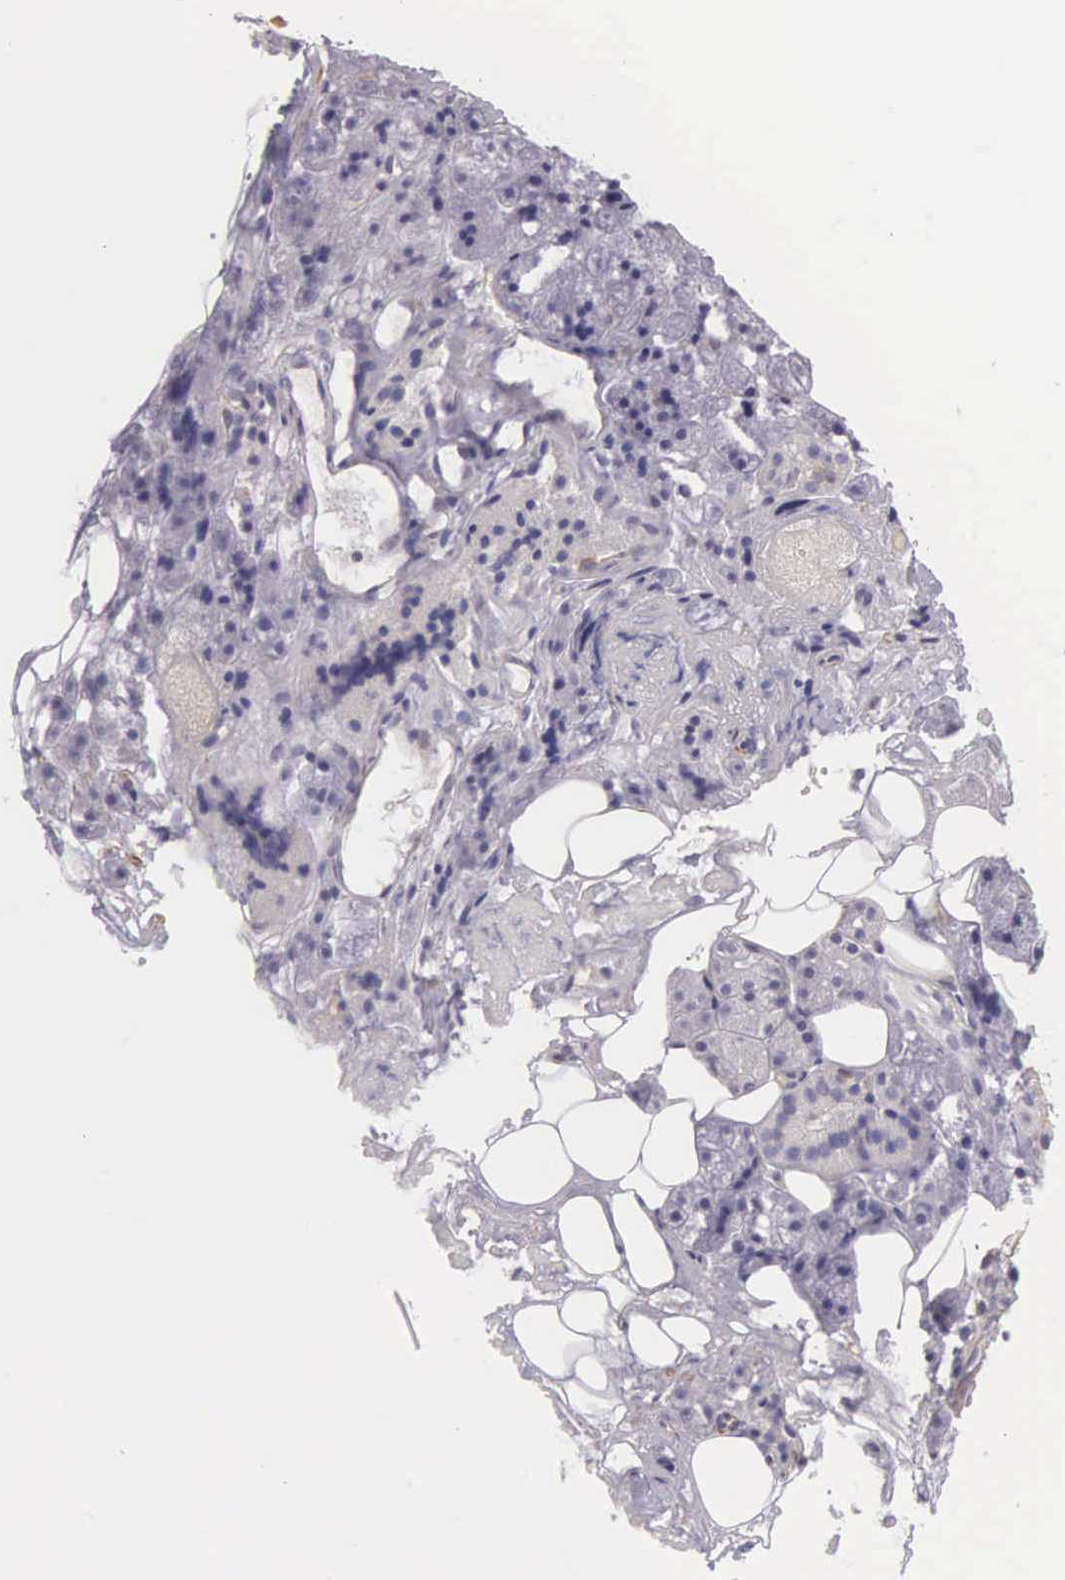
{"staining": {"intensity": "negative", "quantity": "none", "location": "none"}, "tissue": "salivary gland", "cell_type": "Glandular cells", "image_type": "normal", "snomed": [{"axis": "morphology", "description": "Normal tissue, NOS"}, {"axis": "topography", "description": "Salivary gland"}], "caption": "DAB immunohistochemical staining of benign salivary gland displays no significant staining in glandular cells. The staining was performed using DAB (3,3'-diaminobenzidine) to visualize the protein expression in brown, while the nuclei were stained in blue with hematoxylin (Magnification: 20x).", "gene": "OSBPL3", "patient": {"sex": "female", "age": 55}}